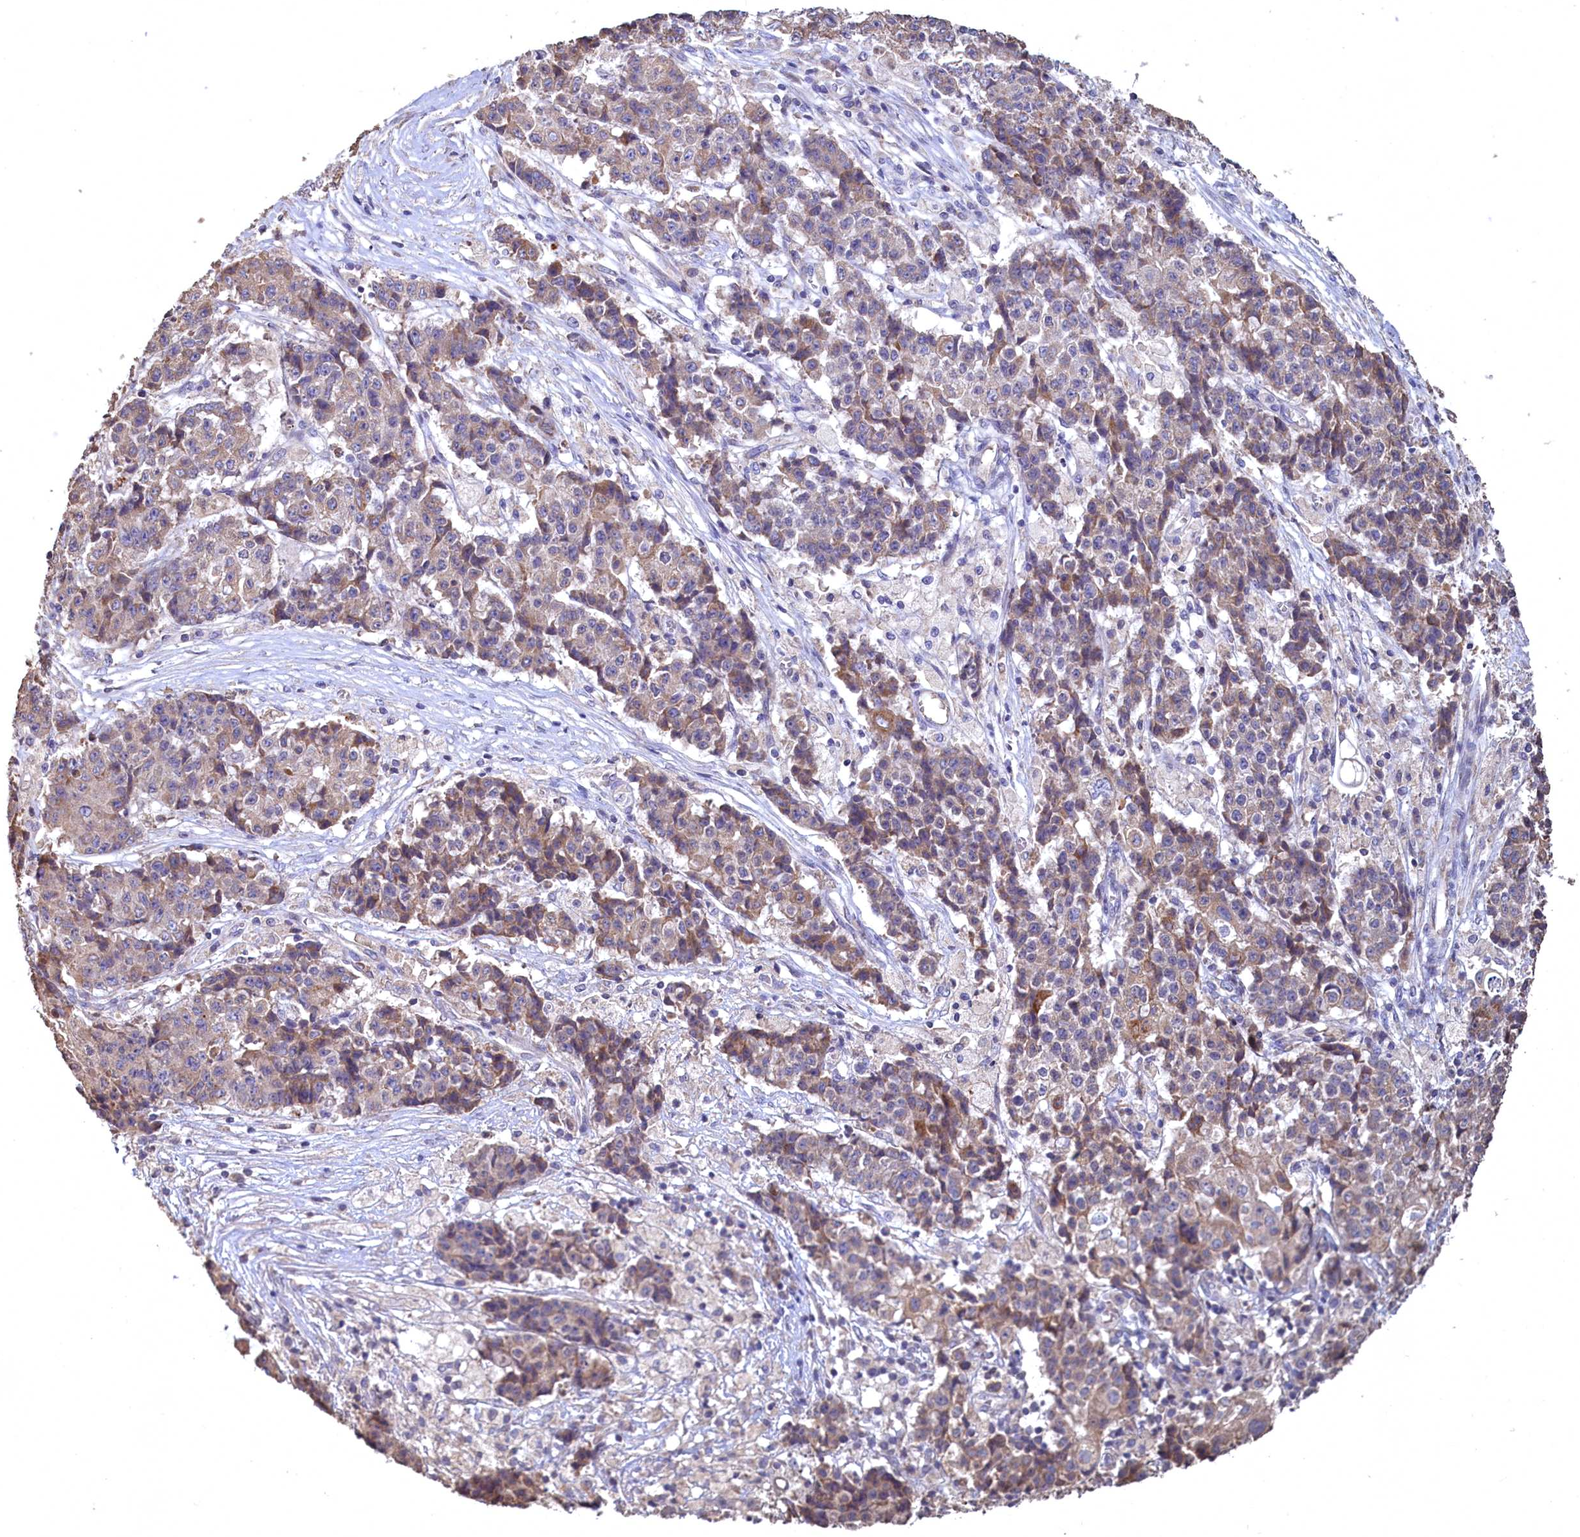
{"staining": {"intensity": "weak", "quantity": "25%-75%", "location": "cytoplasmic/membranous"}, "tissue": "ovarian cancer", "cell_type": "Tumor cells", "image_type": "cancer", "snomed": [{"axis": "morphology", "description": "Carcinoma, endometroid"}, {"axis": "topography", "description": "Ovary"}], "caption": "Brown immunohistochemical staining in human ovarian cancer demonstrates weak cytoplasmic/membranous positivity in about 25%-75% of tumor cells.", "gene": "FUNDC1", "patient": {"sex": "female", "age": 42}}